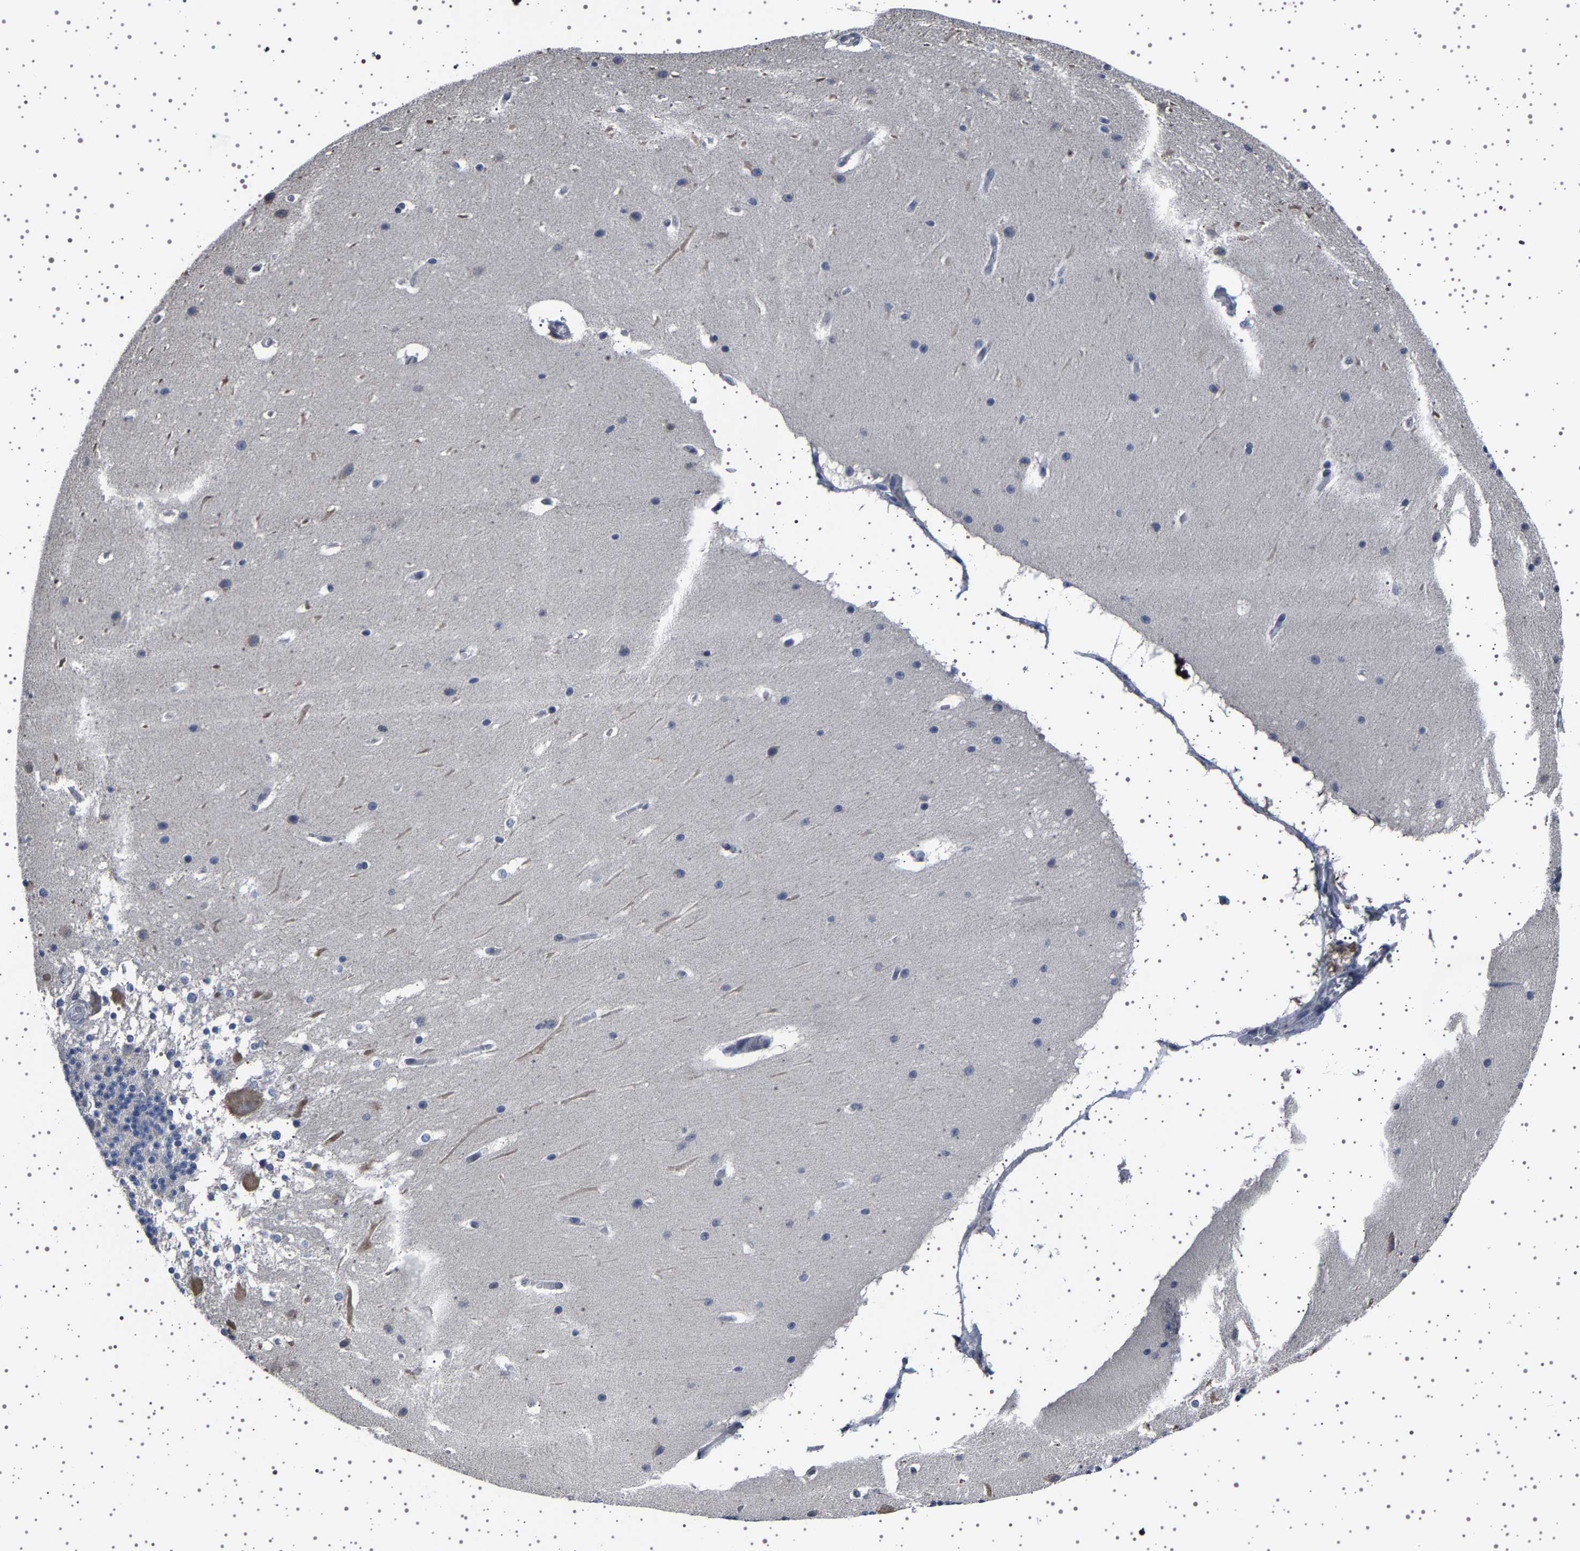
{"staining": {"intensity": "negative", "quantity": "none", "location": "none"}, "tissue": "cerebellum", "cell_type": "Cells in granular layer", "image_type": "normal", "snomed": [{"axis": "morphology", "description": "Normal tissue, NOS"}, {"axis": "topography", "description": "Cerebellum"}], "caption": "Histopathology image shows no significant protein positivity in cells in granular layer of unremarkable cerebellum.", "gene": "IL10RB", "patient": {"sex": "female", "age": 19}}